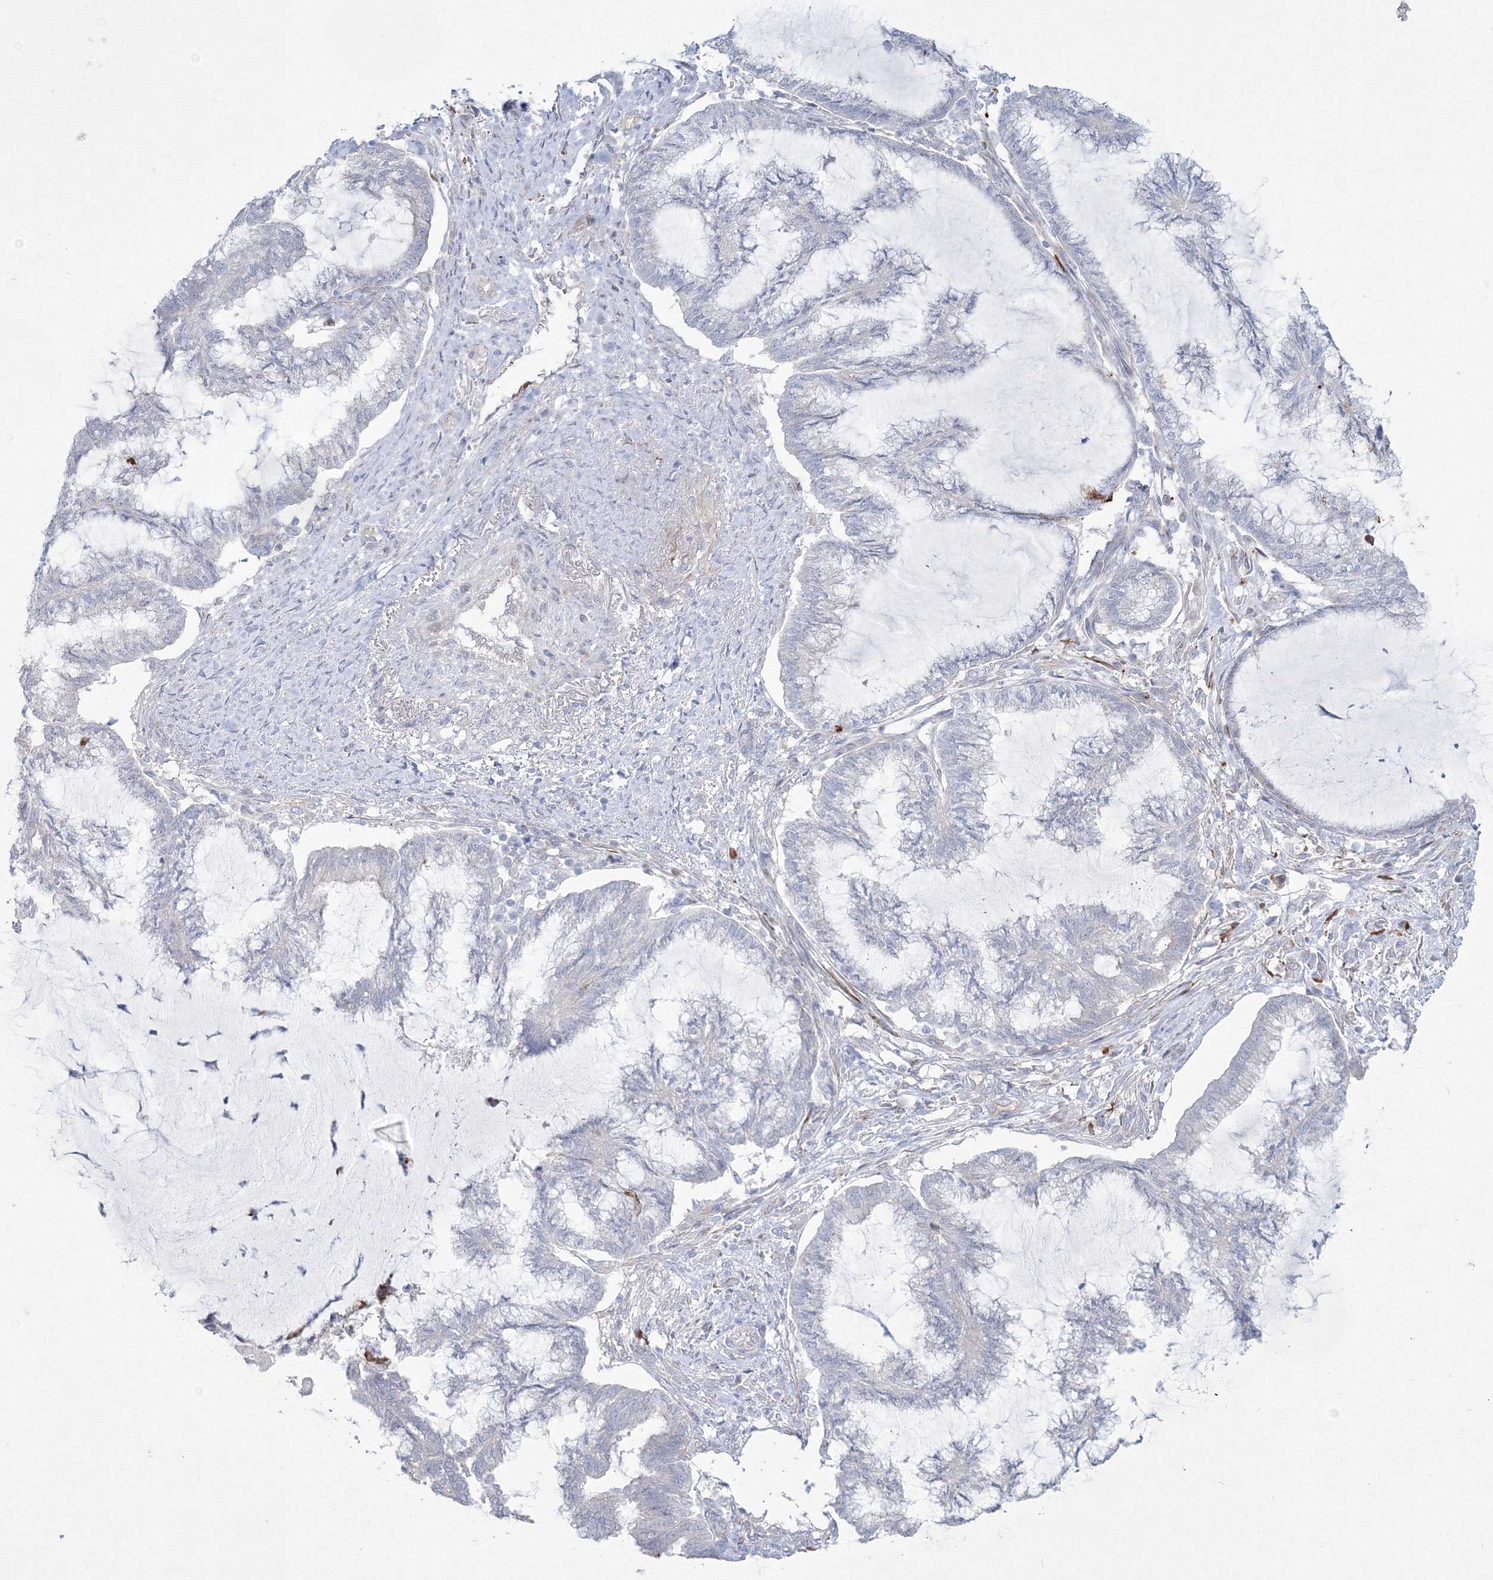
{"staining": {"intensity": "negative", "quantity": "none", "location": "none"}, "tissue": "endometrial cancer", "cell_type": "Tumor cells", "image_type": "cancer", "snomed": [{"axis": "morphology", "description": "Adenocarcinoma, NOS"}, {"axis": "topography", "description": "Endometrium"}], "caption": "This is an immunohistochemistry micrograph of human endometrial adenocarcinoma. There is no positivity in tumor cells.", "gene": "HYAL2", "patient": {"sex": "female", "age": 86}}